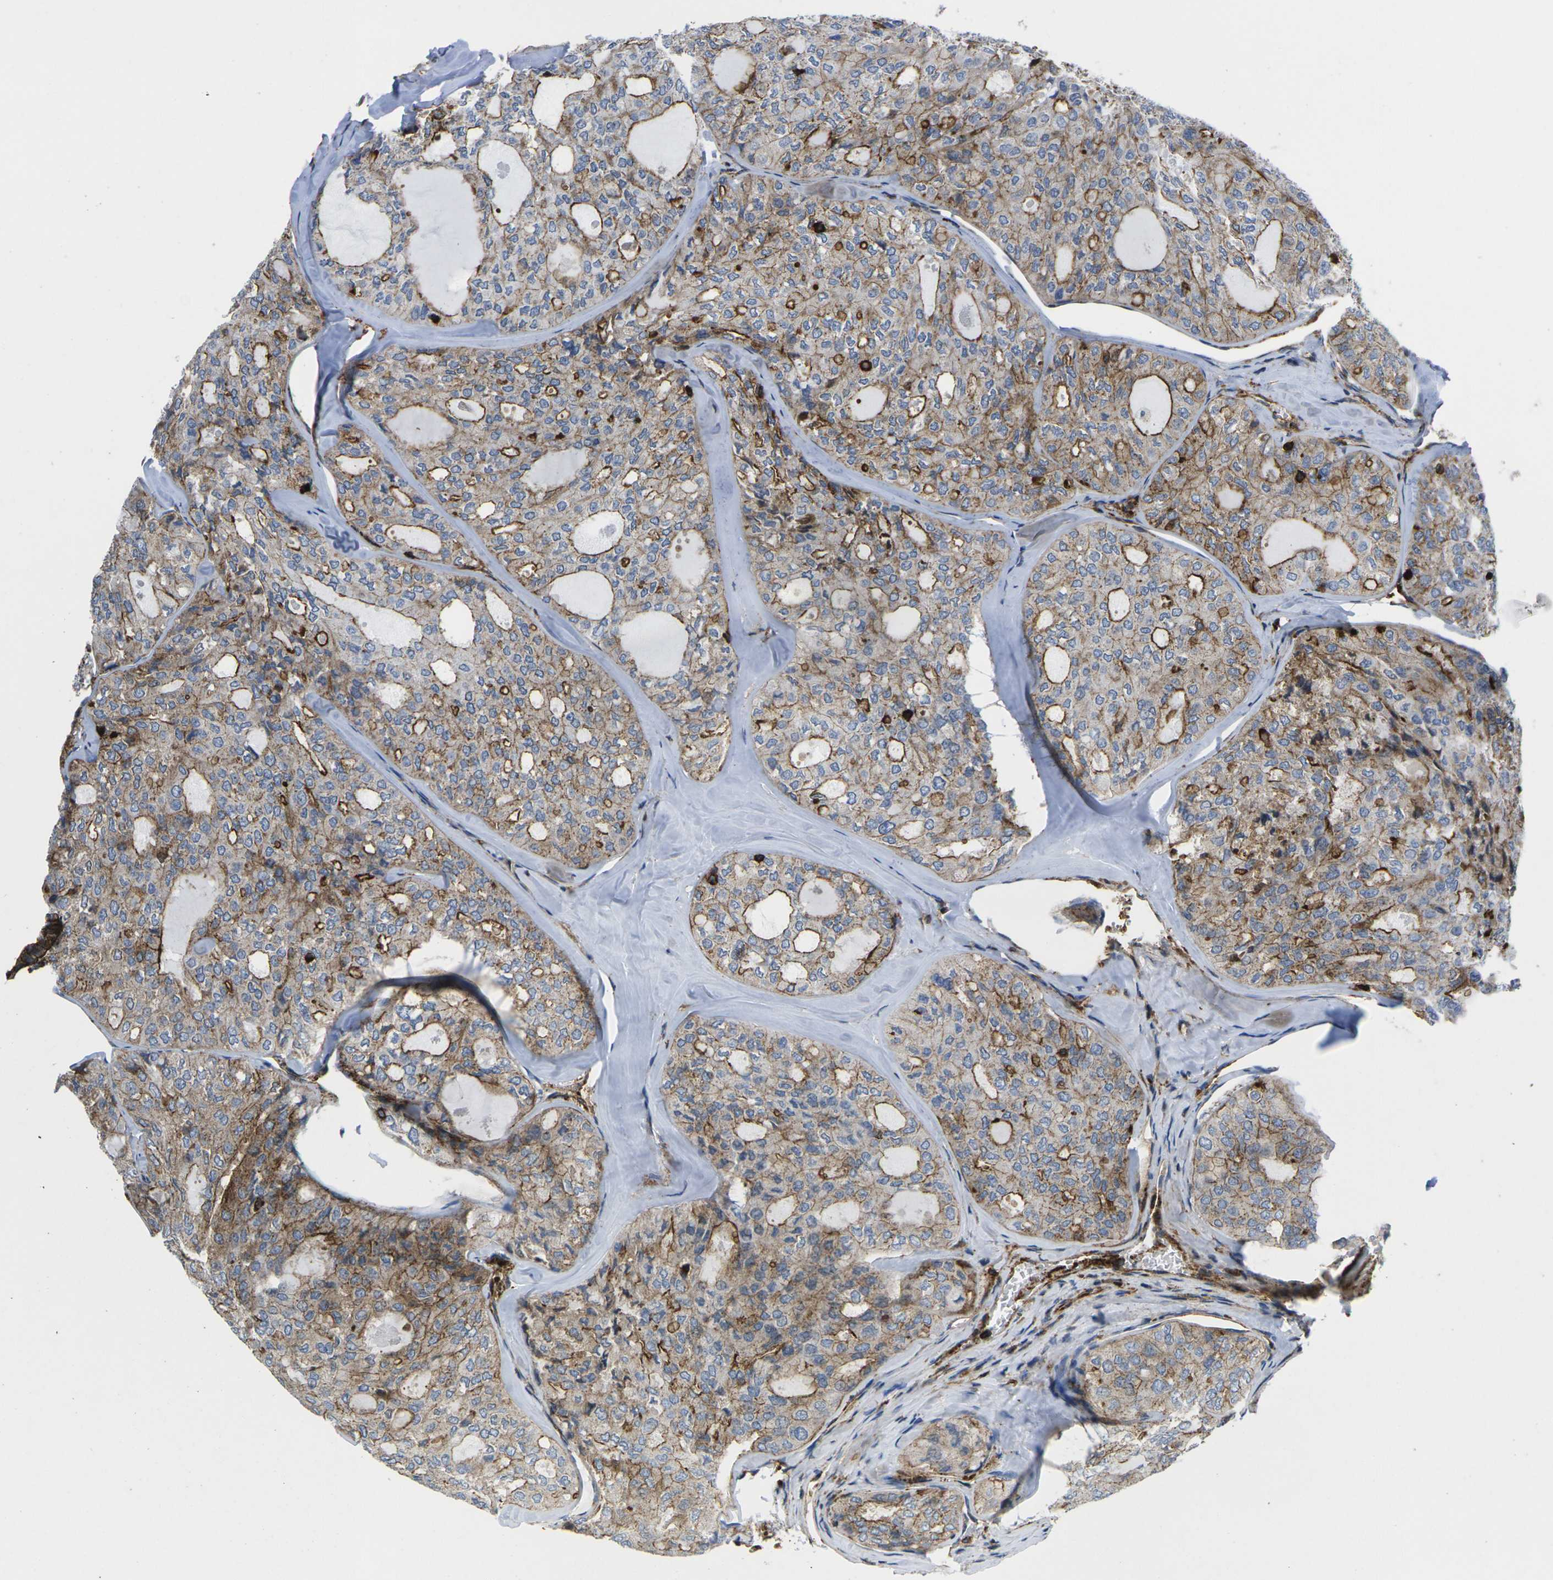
{"staining": {"intensity": "moderate", "quantity": ">75%", "location": "cytoplasmic/membranous"}, "tissue": "thyroid cancer", "cell_type": "Tumor cells", "image_type": "cancer", "snomed": [{"axis": "morphology", "description": "Follicular adenoma carcinoma, NOS"}, {"axis": "topography", "description": "Thyroid gland"}], "caption": "Protein positivity by IHC displays moderate cytoplasmic/membranous expression in approximately >75% of tumor cells in thyroid cancer (follicular adenoma carcinoma). The staining is performed using DAB brown chromogen to label protein expression. The nuclei are counter-stained blue using hematoxylin.", "gene": "IQGAP1", "patient": {"sex": "male", "age": 75}}